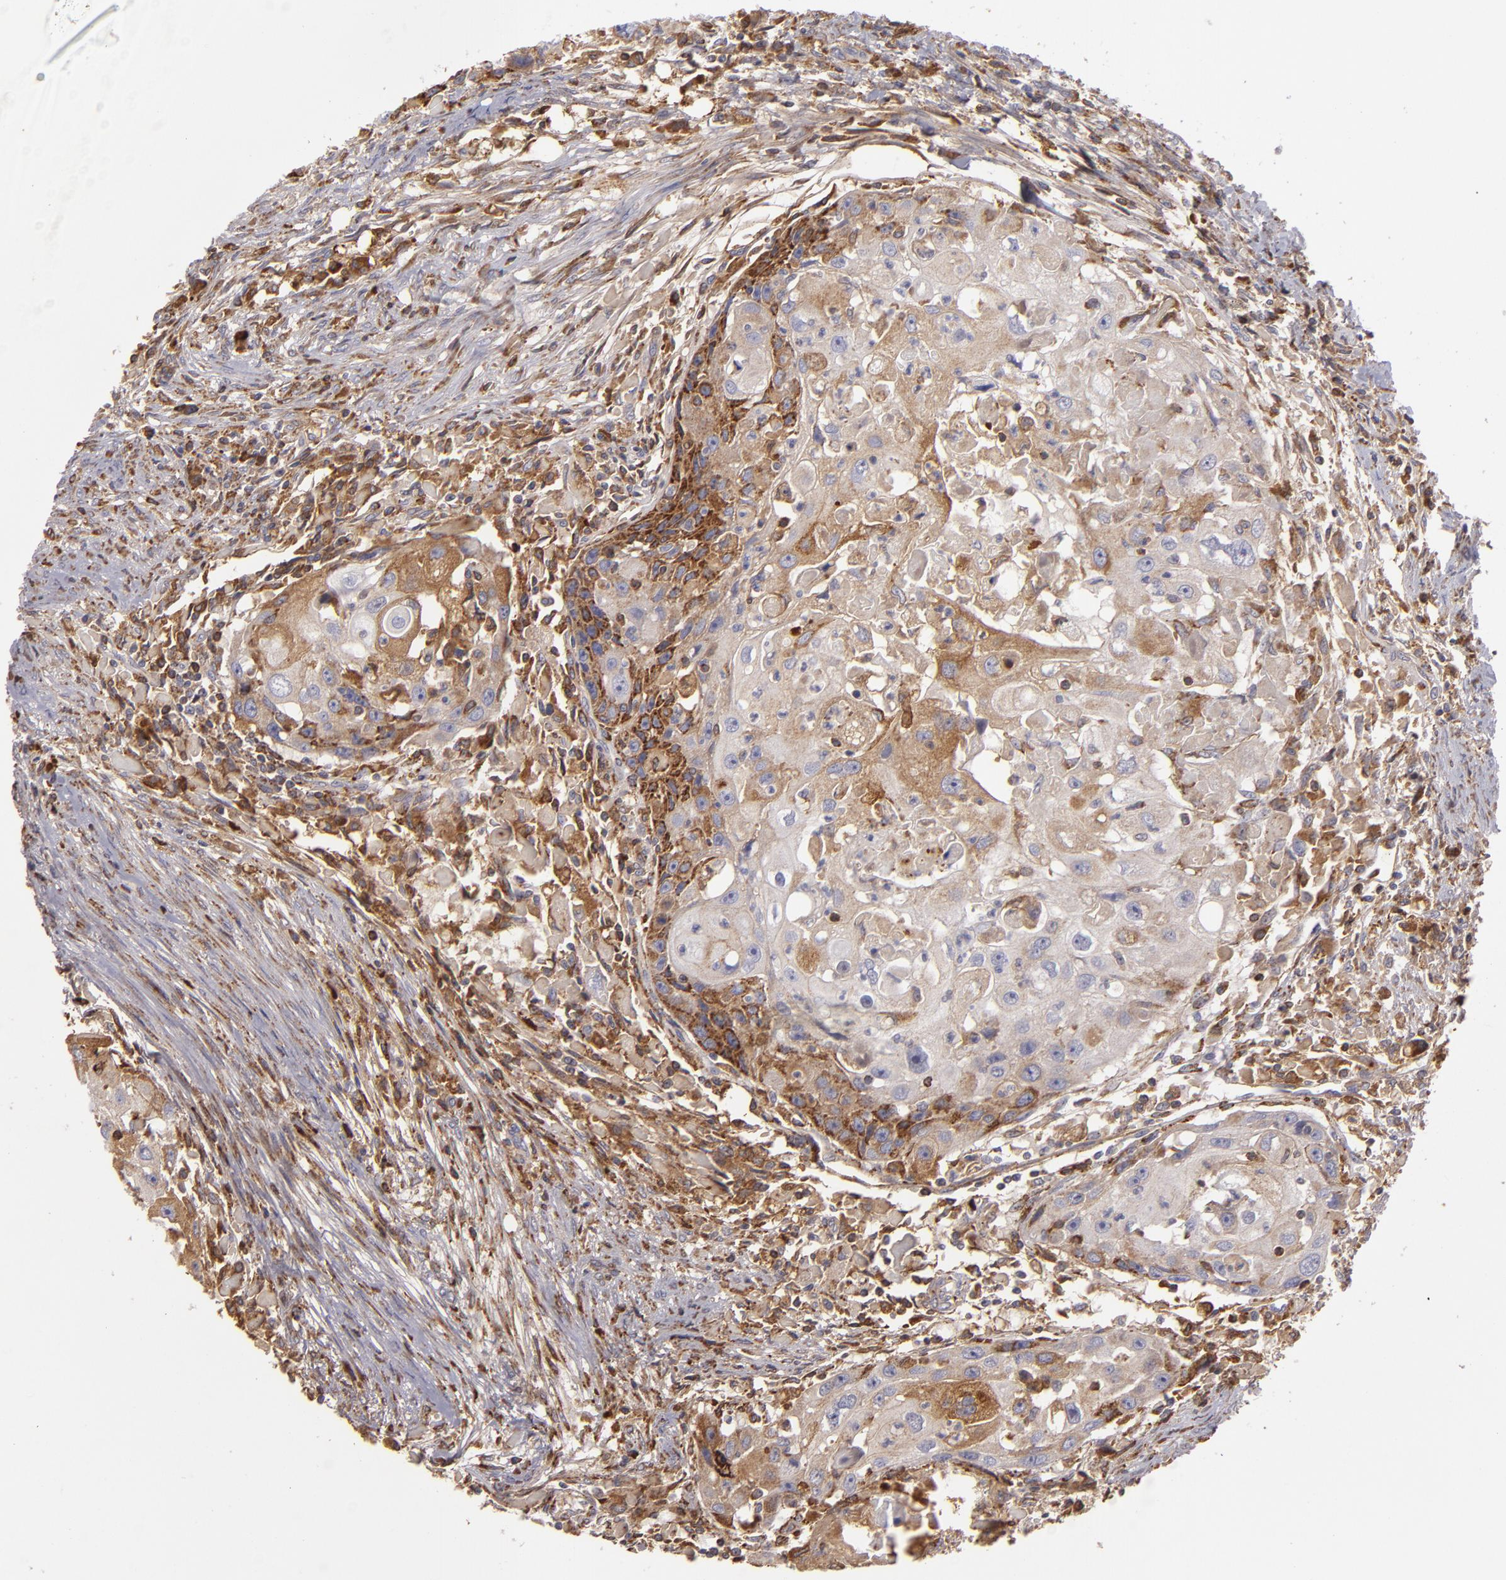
{"staining": {"intensity": "strong", "quantity": ">75%", "location": "cytoplasmic/membranous"}, "tissue": "head and neck cancer", "cell_type": "Tumor cells", "image_type": "cancer", "snomed": [{"axis": "morphology", "description": "Squamous cell carcinoma, NOS"}, {"axis": "topography", "description": "Head-Neck"}], "caption": "This histopathology image reveals immunohistochemistry (IHC) staining of head and neck squamous cell carcinoma, with high strong cytoplasmic/membranous positivity in about >75% of tumor cells.", "gene": "CFB", "patient": {"sex": "male", "age": 64}}